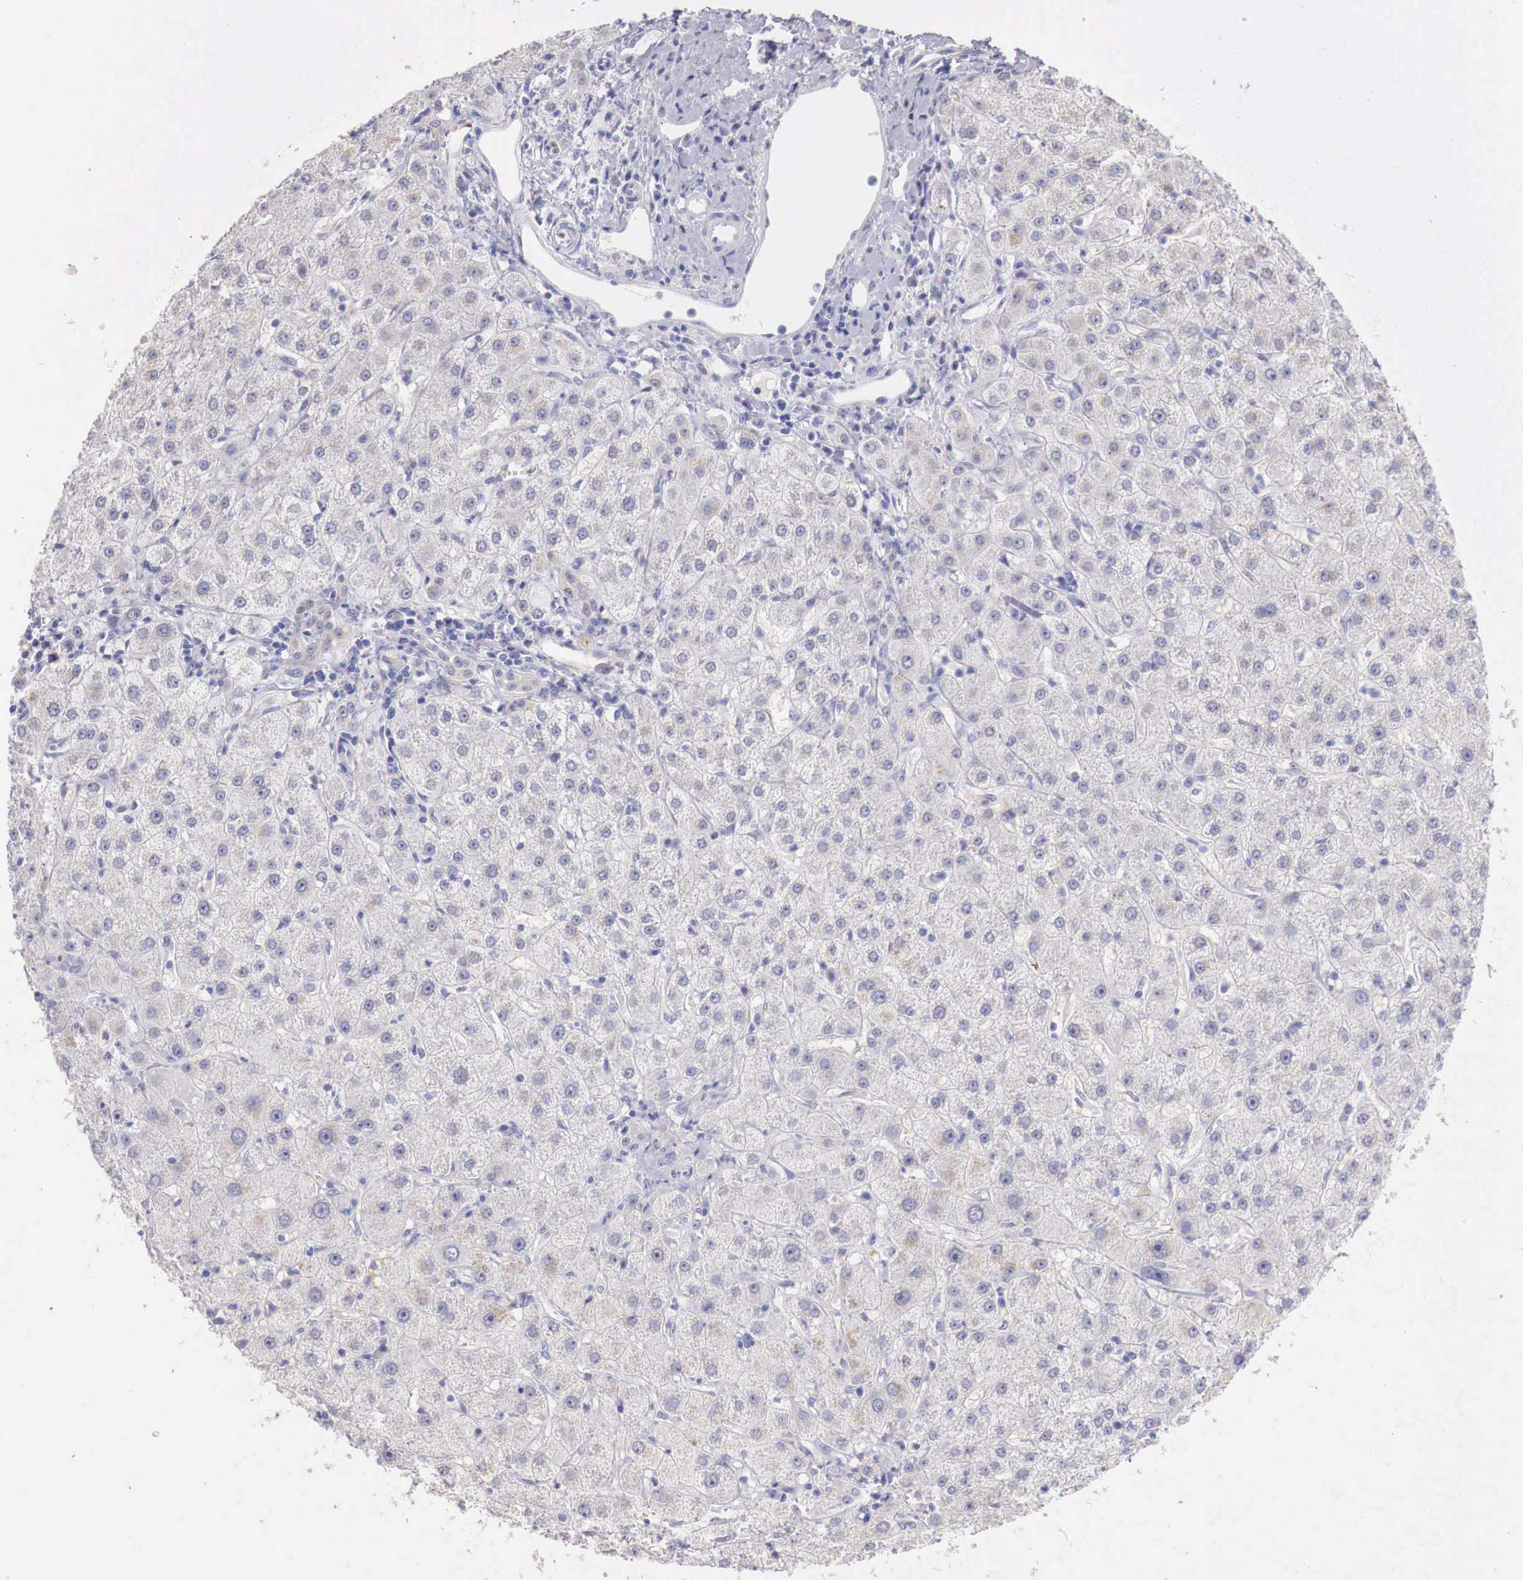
{"staining": {"intensity": "strong", "quantity": "<25%", "location": "cytoplasmic/membranous,nuclear"}, "tissue": "liver", "cell_type": "Cholangiocytes", "image_type": "normal", "snomed": [{"axis": "morphology", "description": "Normal tissue, NOS"}, {"axis": "topography", "description": "Liver"}], "caption": "IHC histopathology image of benign liver: human liver stained using IHC reveals medium levels of strong protein expression localized specifically in the cytoplasmic/membranous,nuclear of cholangiocytes, appearing as a cytoplasmic/membranous,nuclear brown color.", "gene": "ITIH6", "patient": {"sex": "female", "age": 79}}